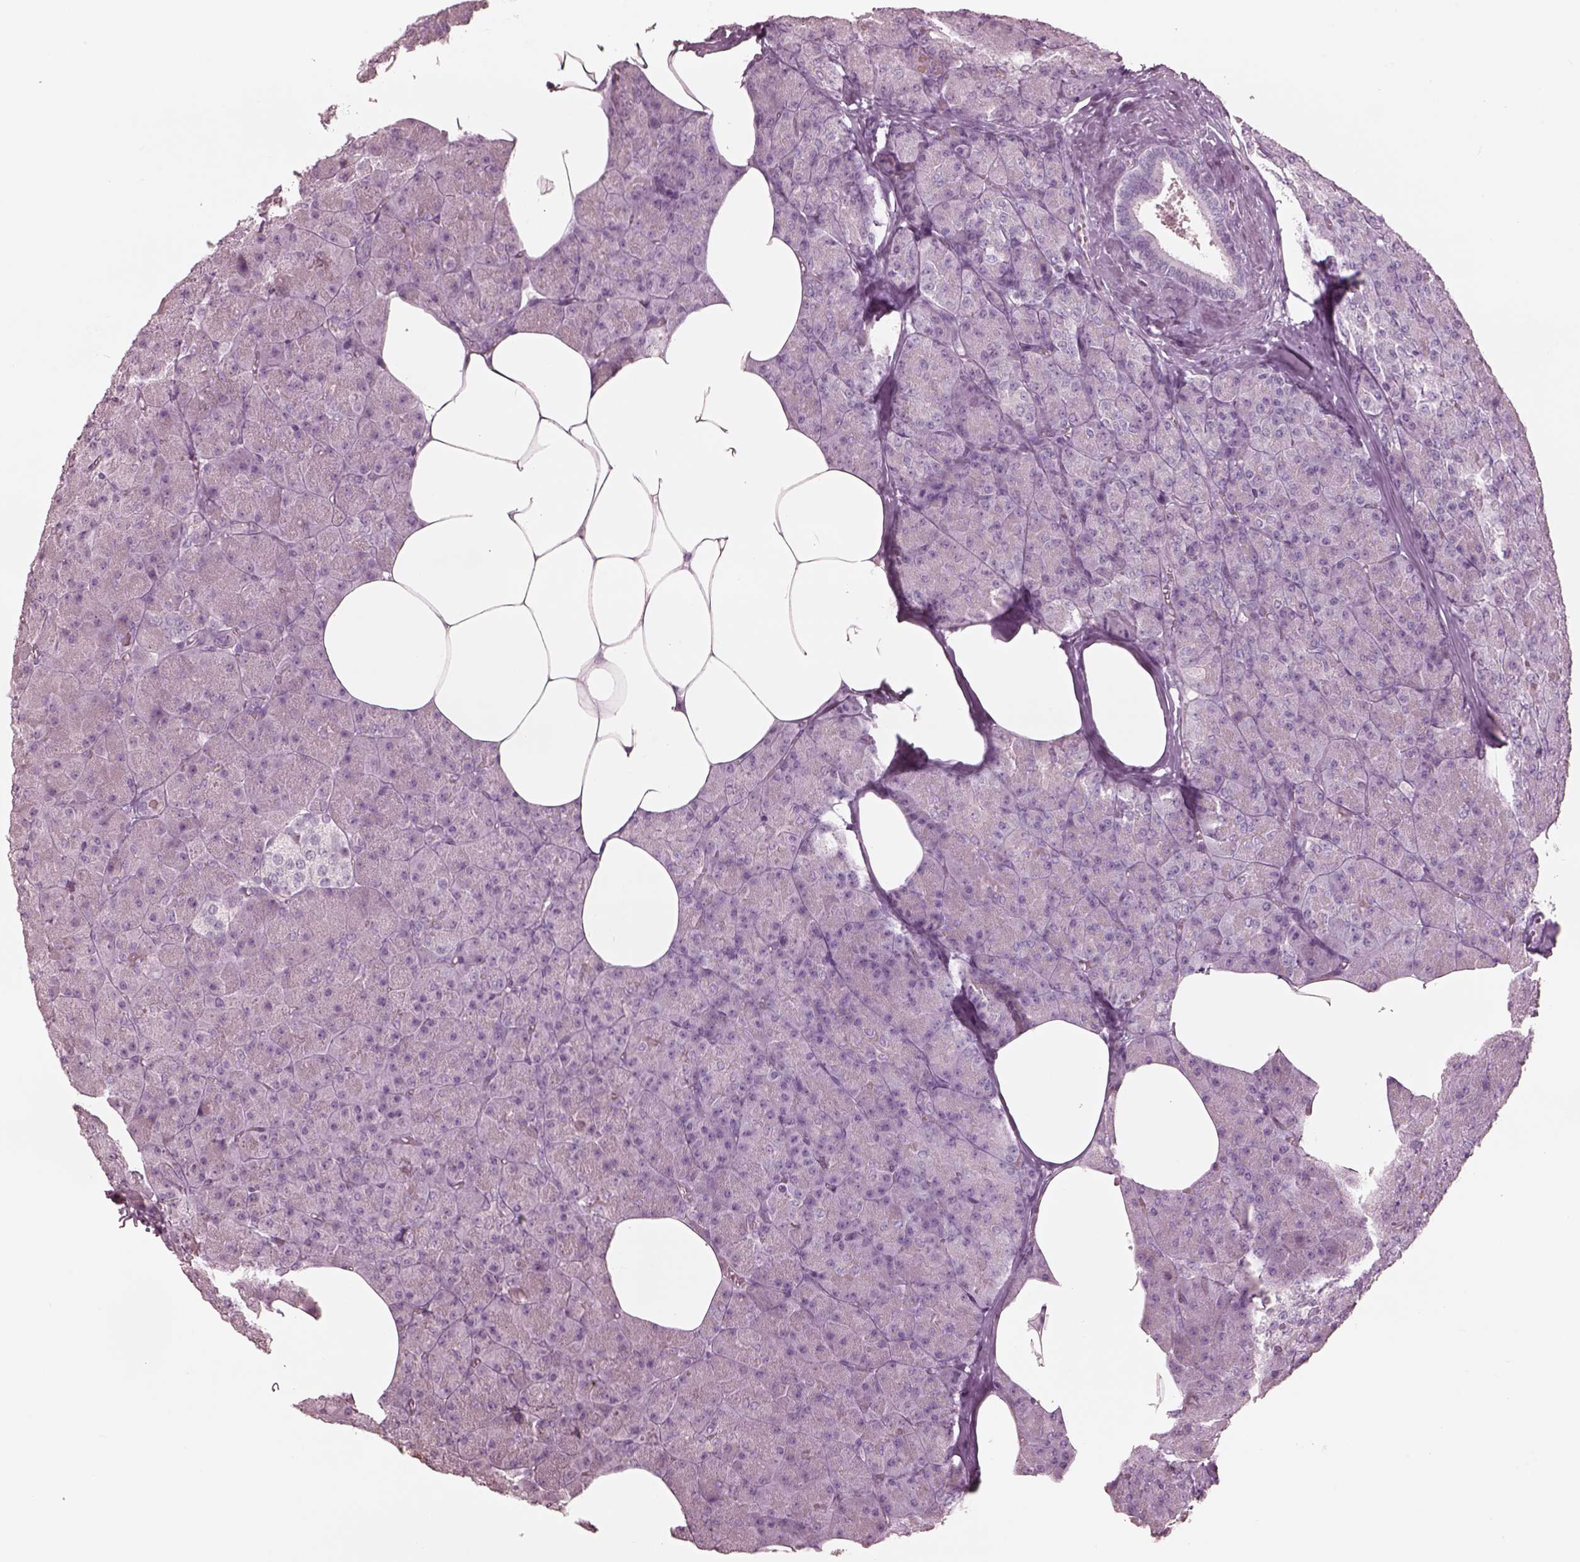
{"staining": {"intensity": "negative", "quantity": "none", "location": "none"}, "tissue": "pancreas", "cell_type": "Exocrine glandular cells", "image_type": "normal", "snomed": [{"axis": "morphology", "description": "Normal tissue, NOS"}, {"axis": "topography", "description": "Pancreas"}], "caption": "A high-resolution micrograph shows immunohistochemistry staining of normal pancreas, which reveals no significant expression in exocrine glandular cells. (Stains: DAB IHC with hematoxylin counter stain, Microscopy: brightfield microscopy at high magnification).", "gene": "PDCD1", "patient": {"sex": "female", "age": 45}}